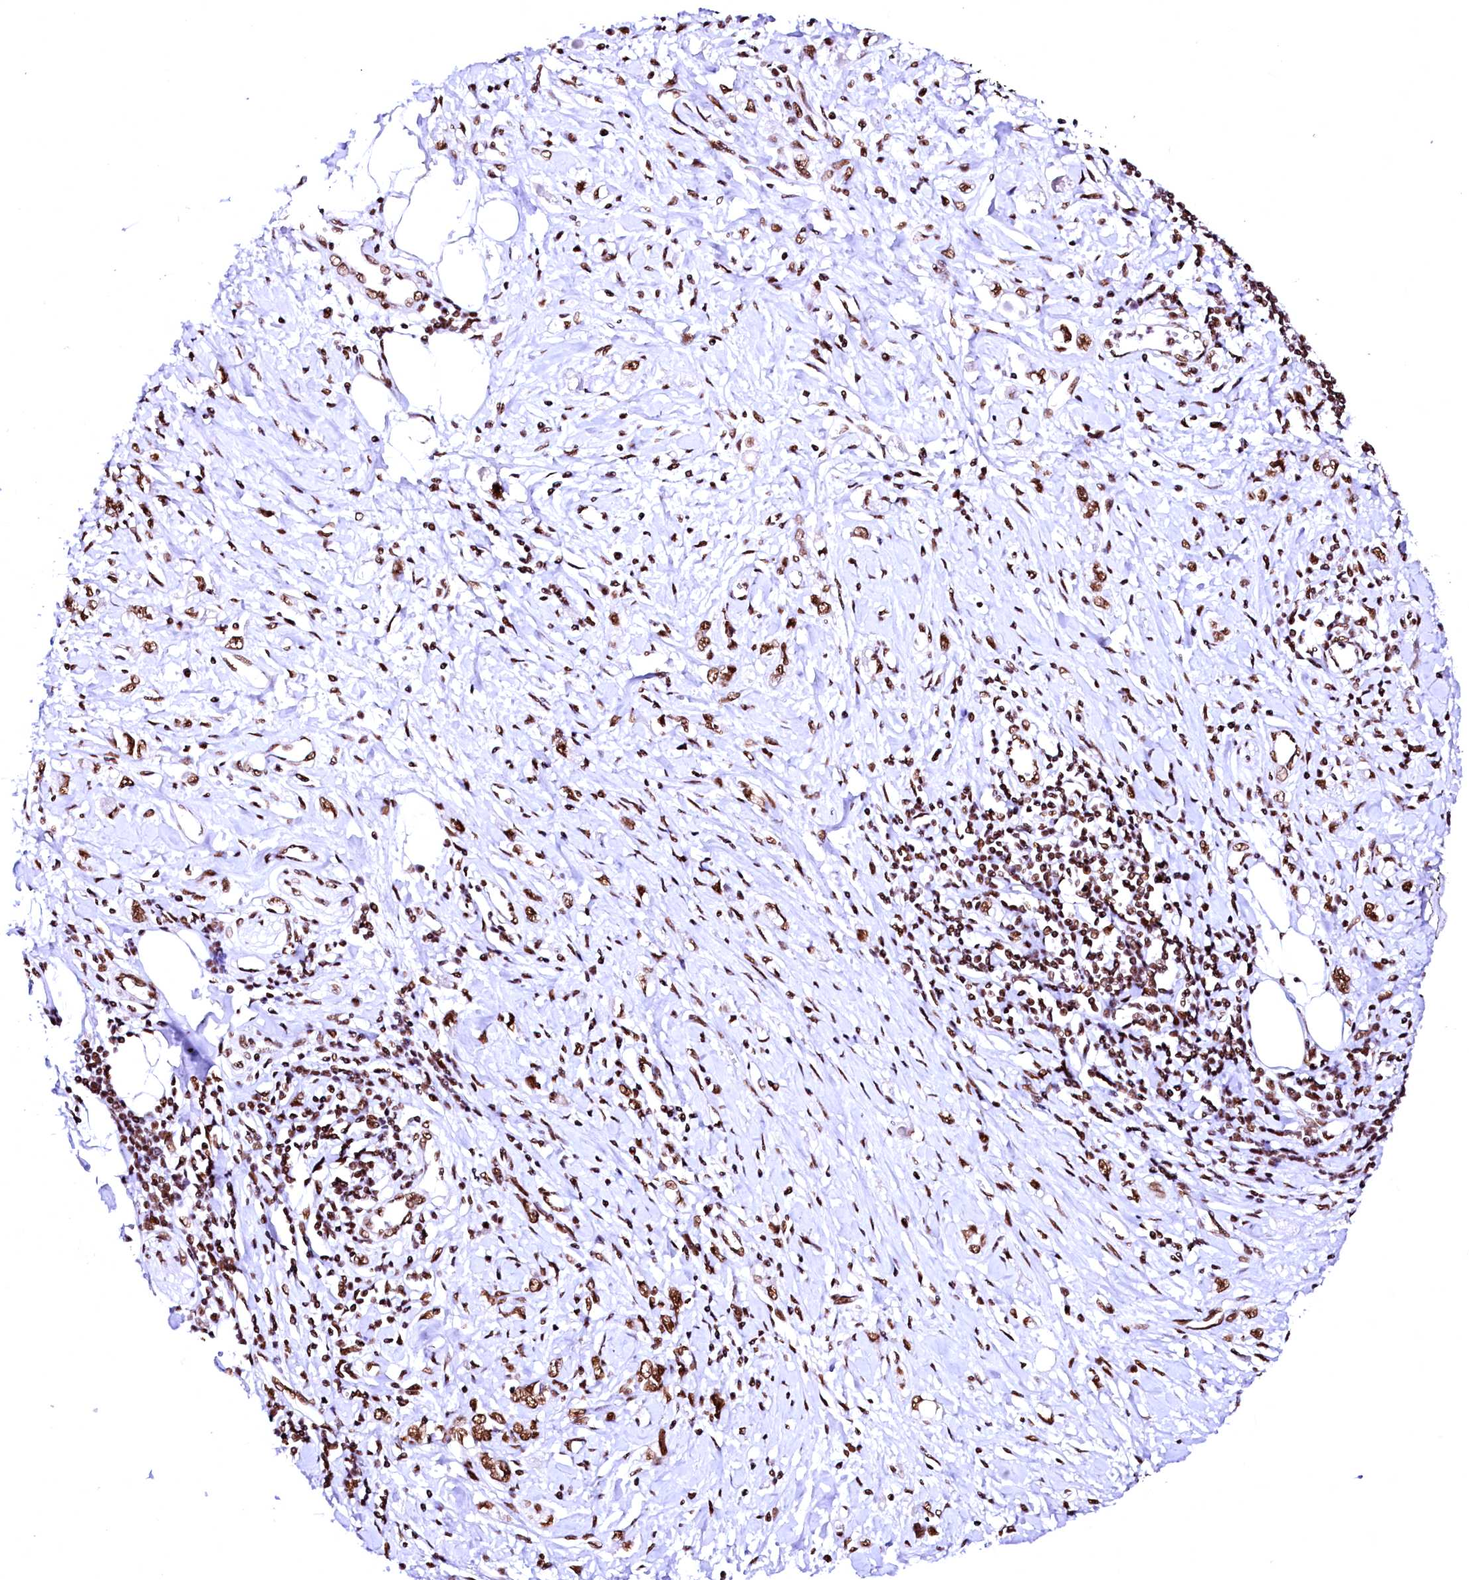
{"staining": {"intensity": "moderate", "quantity": ">75%", "location": "nuclear"}, "tissue": "stomach cancer", "cell_type": "Tumor cells", "image_type": "cancer", "snomed": [{"axis": "morphology", "description": "Adenocarcinoma, NOS"}, {"axis": "topography", "description": "Stomach"}], "caption": "Human stomach adenocarcinoma stained with a protein marker shows moderate staining in tumor cells.", "gene": "CPSF6", "patient": {"sex": "female", "age": 76}}